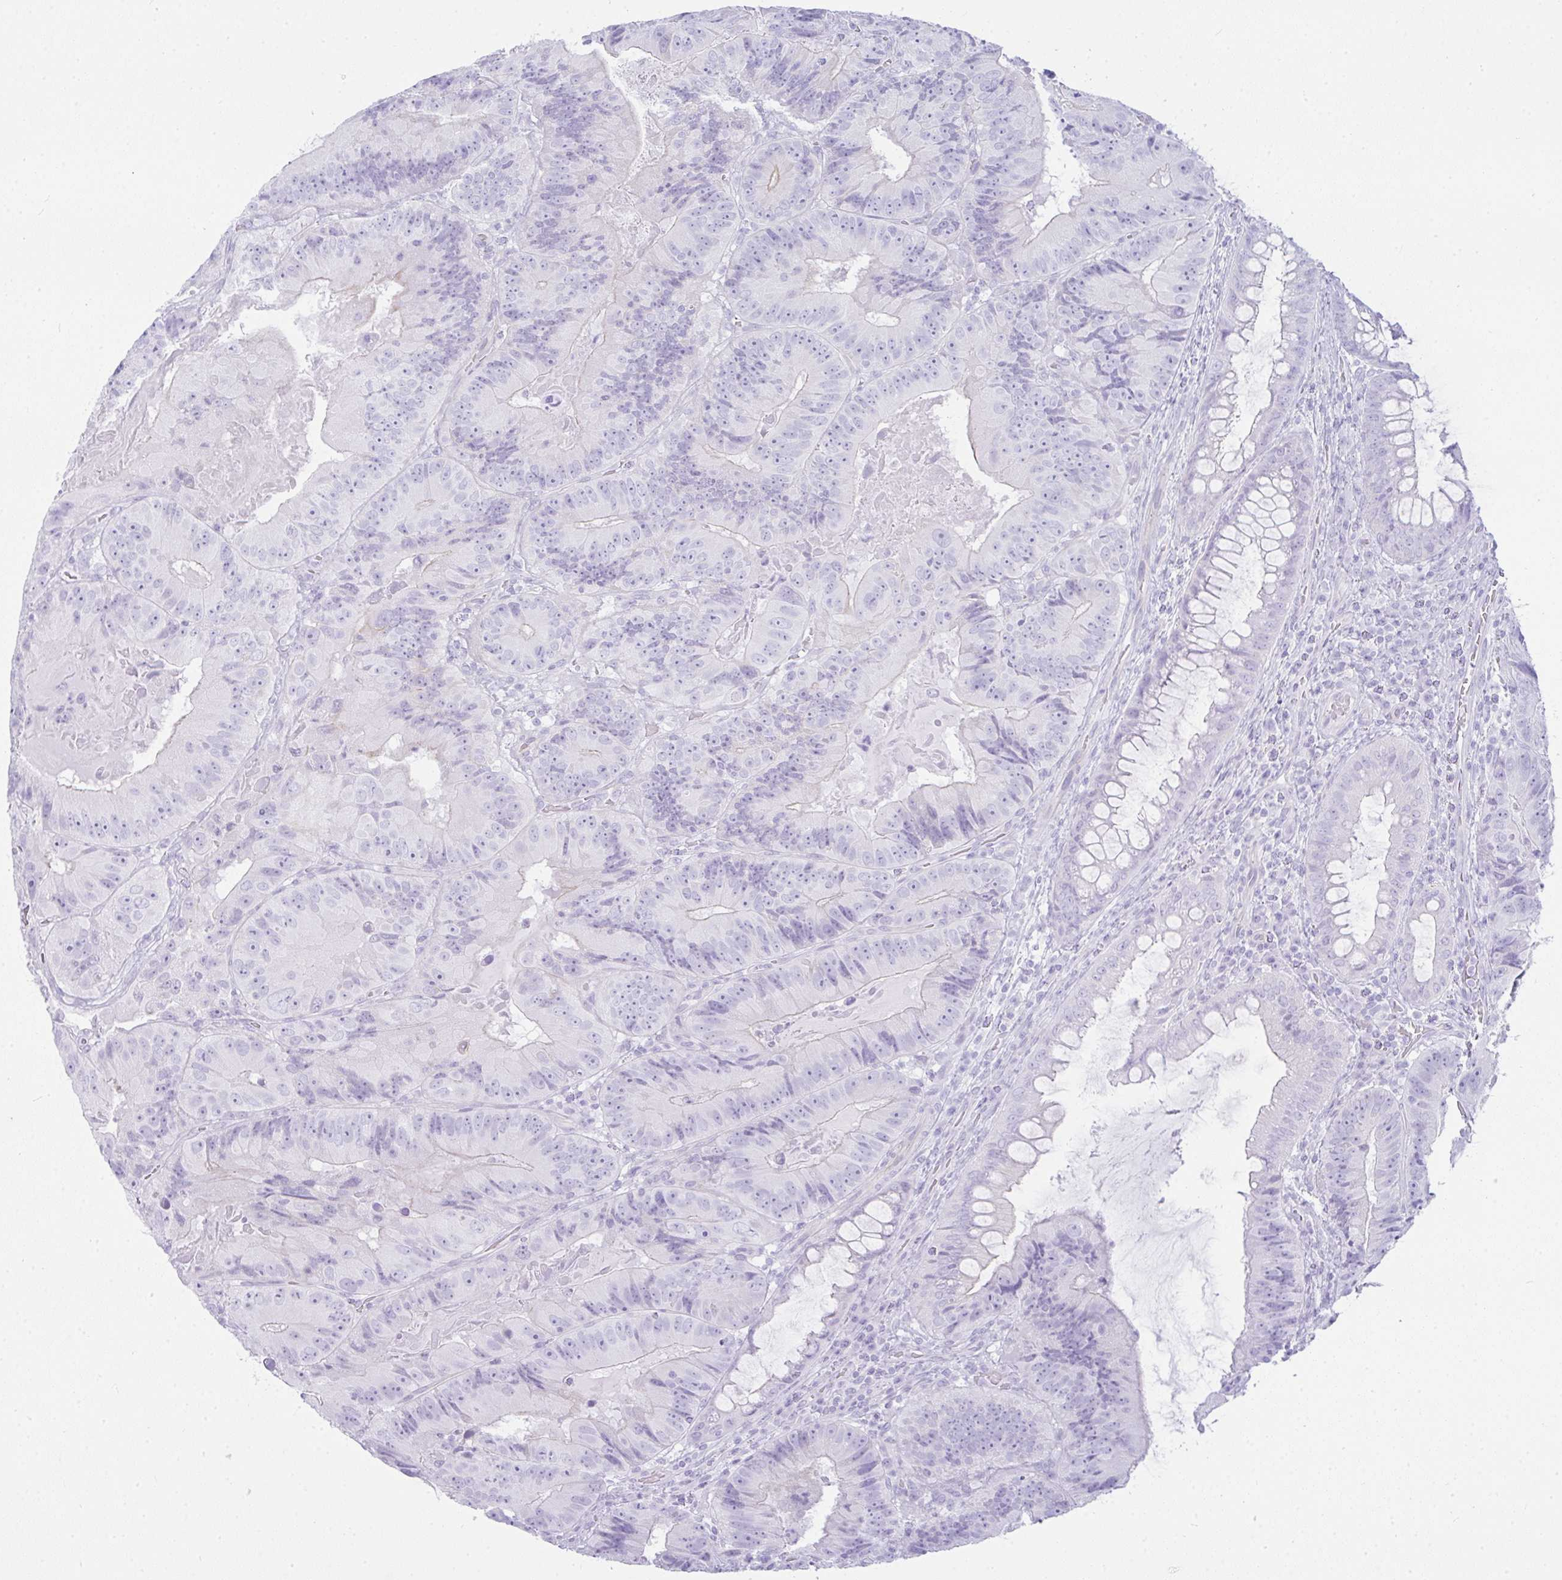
{"staining": {"intensity": "negative", "quantity": "none", "location": "none"}, "tissue": "colorectal cancer", "cell_type": "Tumor cells", "image_type": "cancer", "snomed": [{"axis": "morphology", "description": "Adenocarcinoma, NOS"}, {"axis": "topography", "description": "Colon"}], "caption": "Human colorectal adenocarcinoma stained for a protein using IHC reveals no expression in tumor cells.", "gene": "RASL10A", "patient": {"sex": "female", "age": 86}}